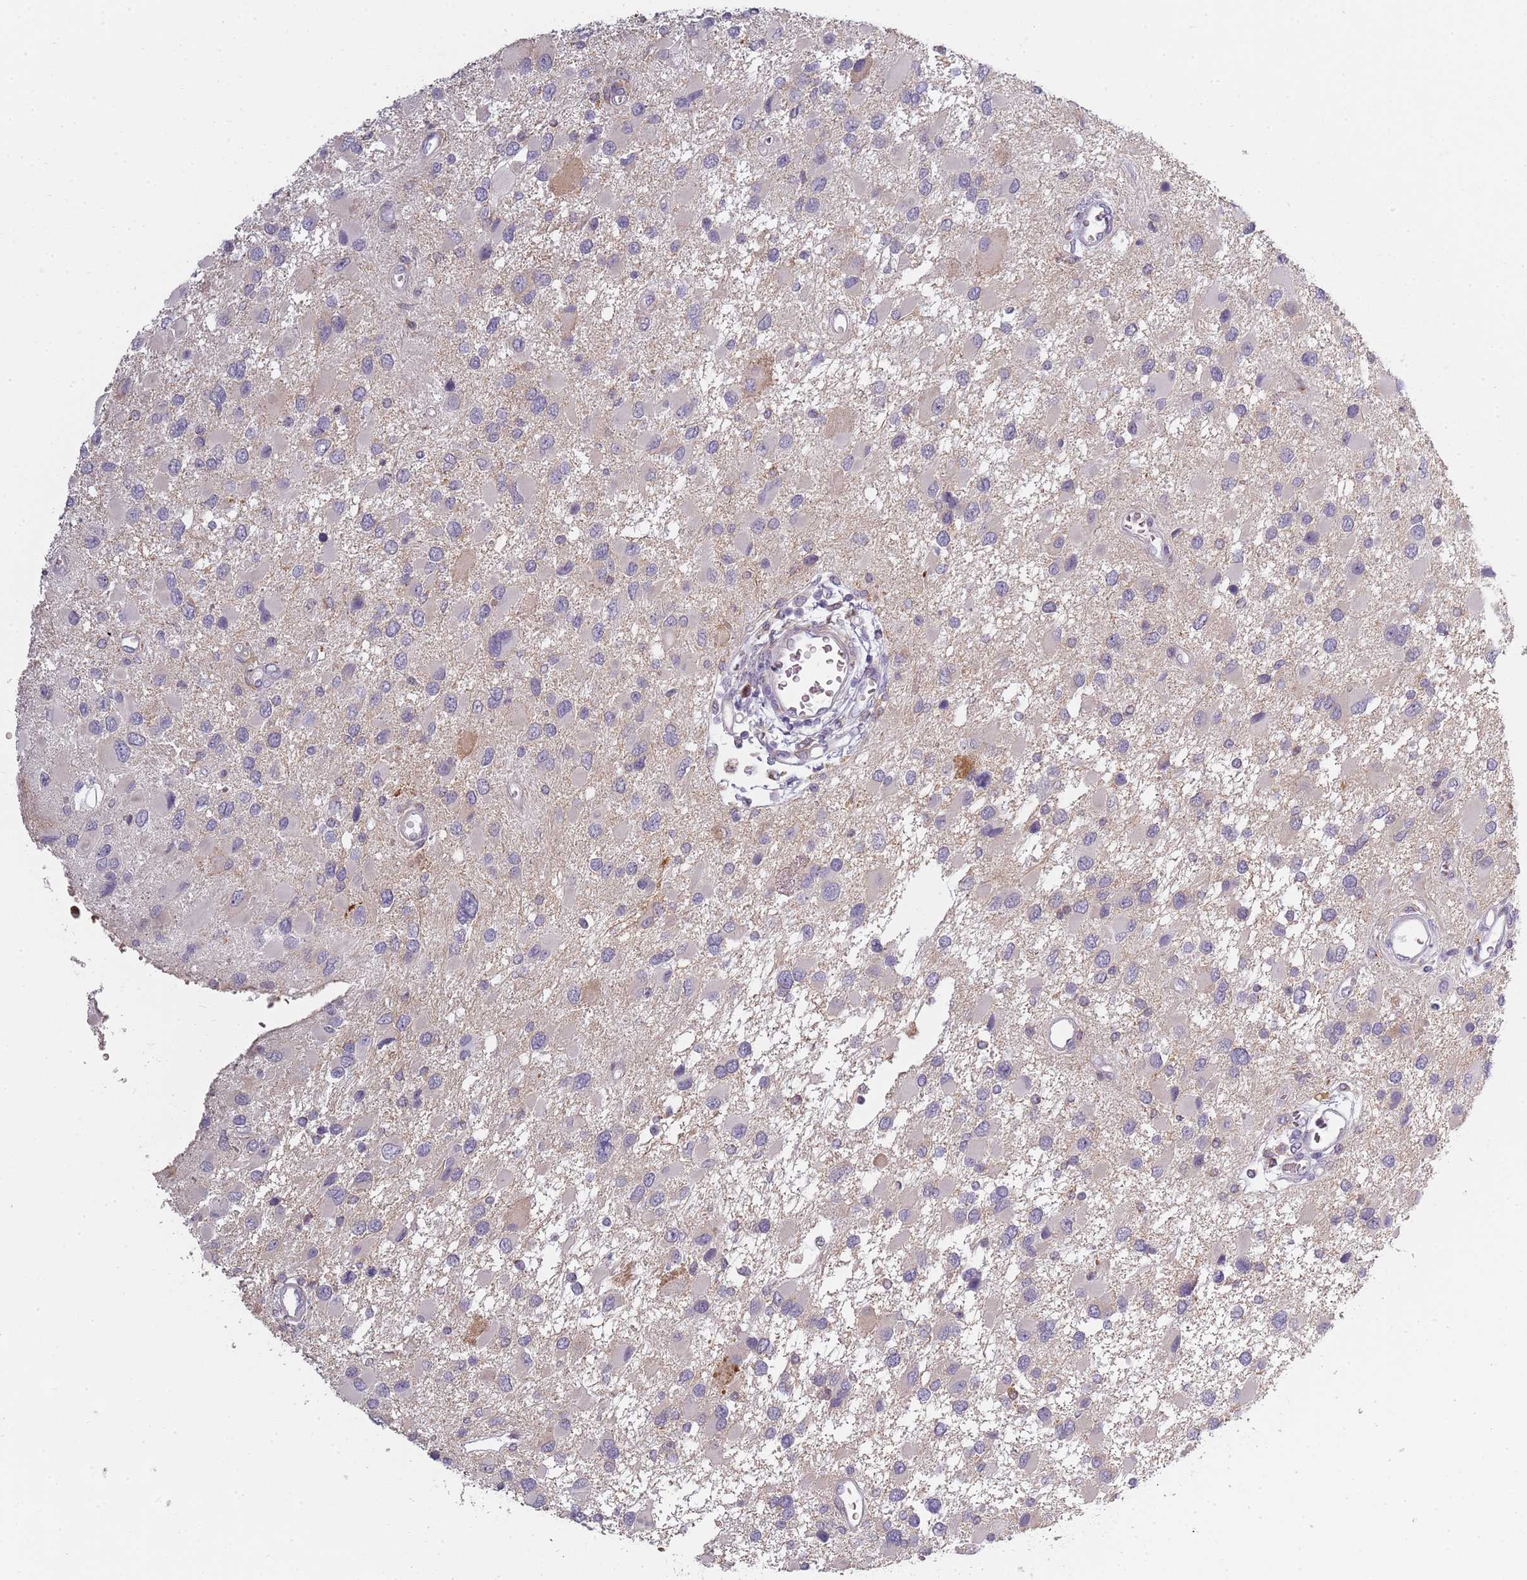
{"staining": {"intensity": "negative", "quantity": "none", "location": "none"}, "tissue": "glioma", "cell_type": "Tumor cells", "image_type": "cancer", "snomed": [{"axis": "morphology", "description": "Glioma, malignant, High grade"}, {"axis": "topography", "description": "Brain"}], "caption": "High magnification brightfield microscopy of glioma stained with DAB (brown) and counterstained with hematoxylin (blue): tumor cells show no significant expression.", "gene": "CC2D2B", "patient": {"sex": "male", "age": 53}}